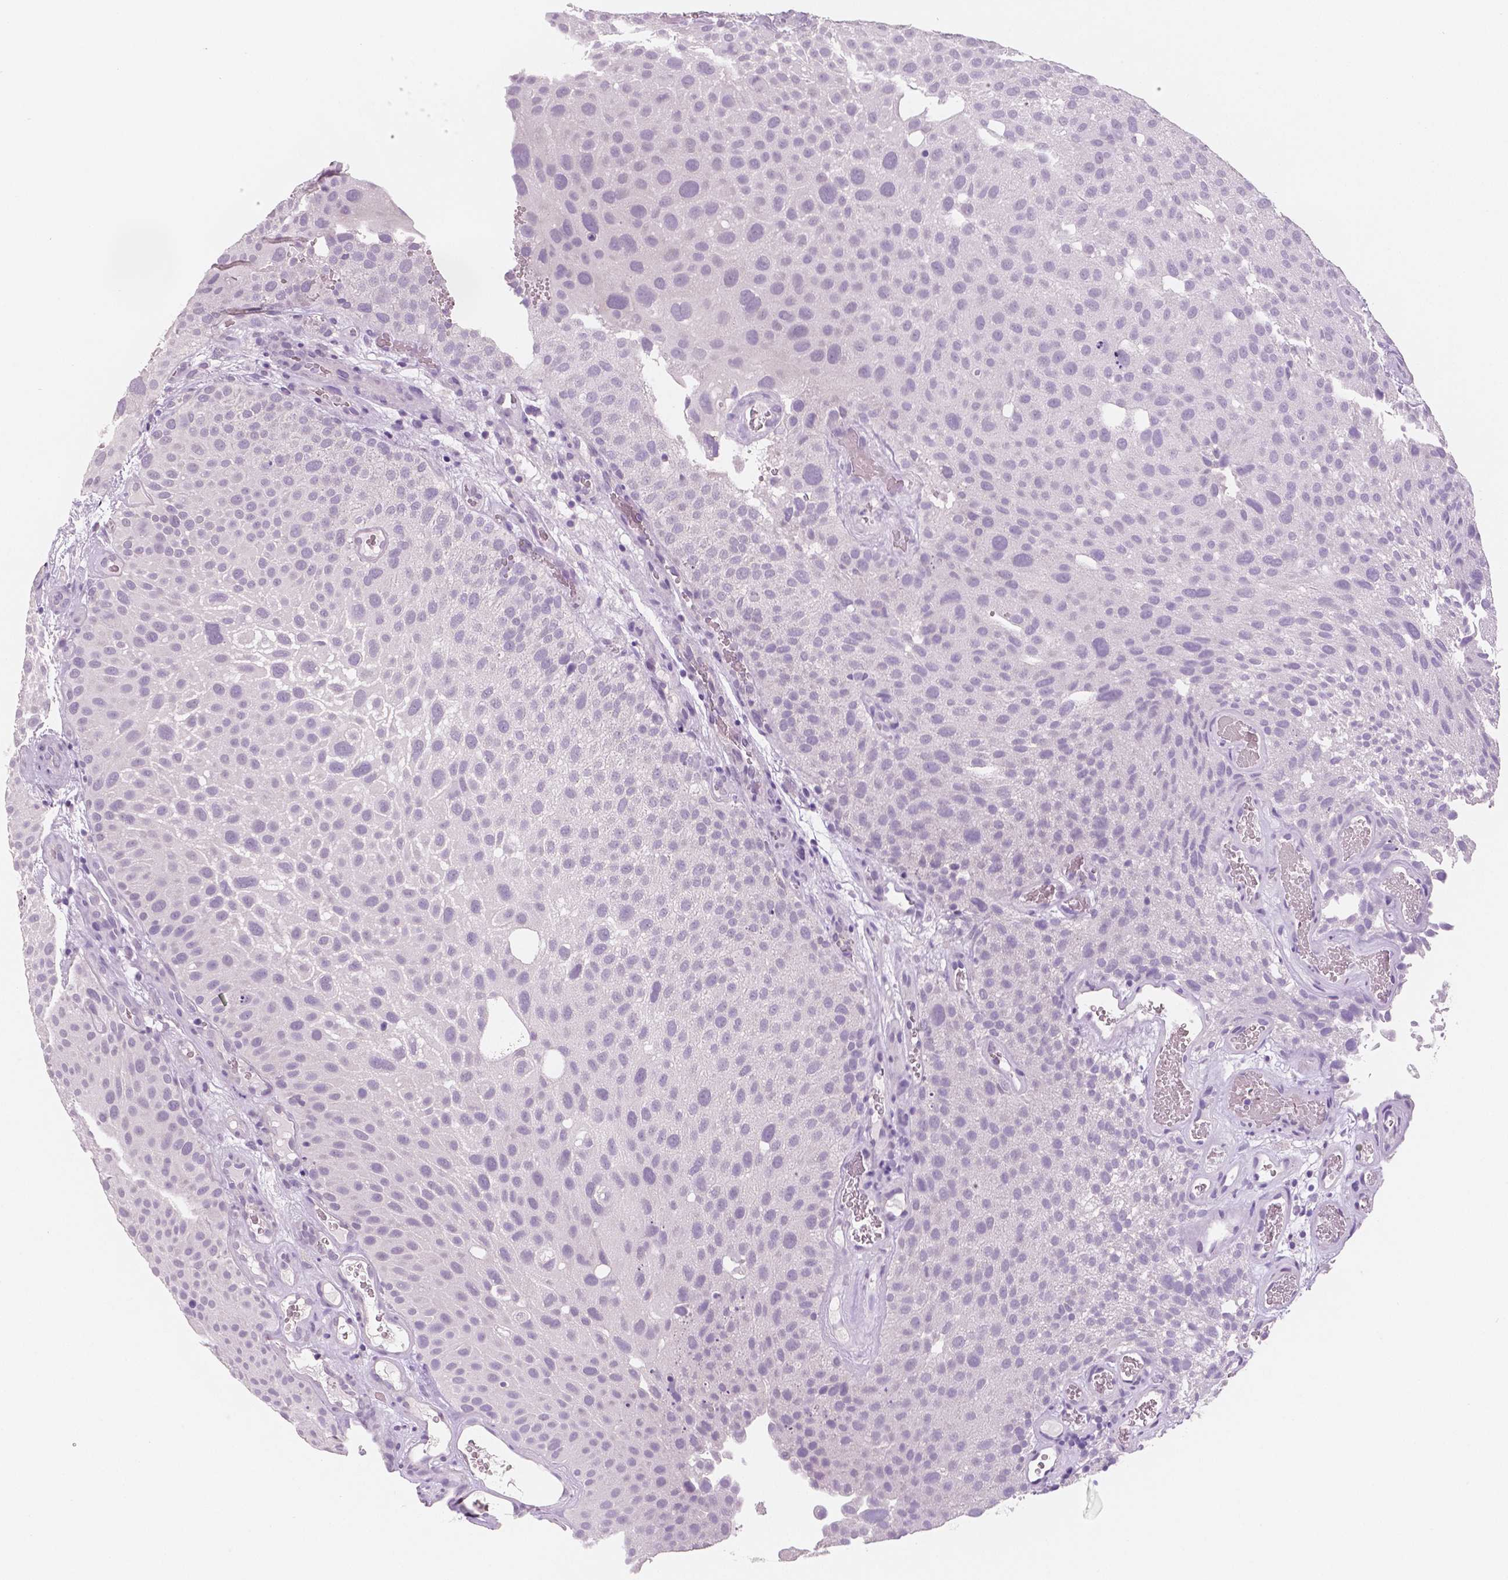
{"staining": {"intensity": "negative", "quantity": "none", "location": "none"}, "tissue": "urothelial cancer", "cell_type": "Tumor cells", "image_type": "cancer", "snomed": [{"axis": "morphology", "description": "Urothelial carcinoma, Low grade"}, {"axis": "topography", "description": "Urinary bladder"}], "caption": "Photomicrograph shows no significant protein expression in tumor cells of low-grade urothelial carcinoma.", "gene": "NECAB2", "patient": {"sex": "male", "age": 72}}